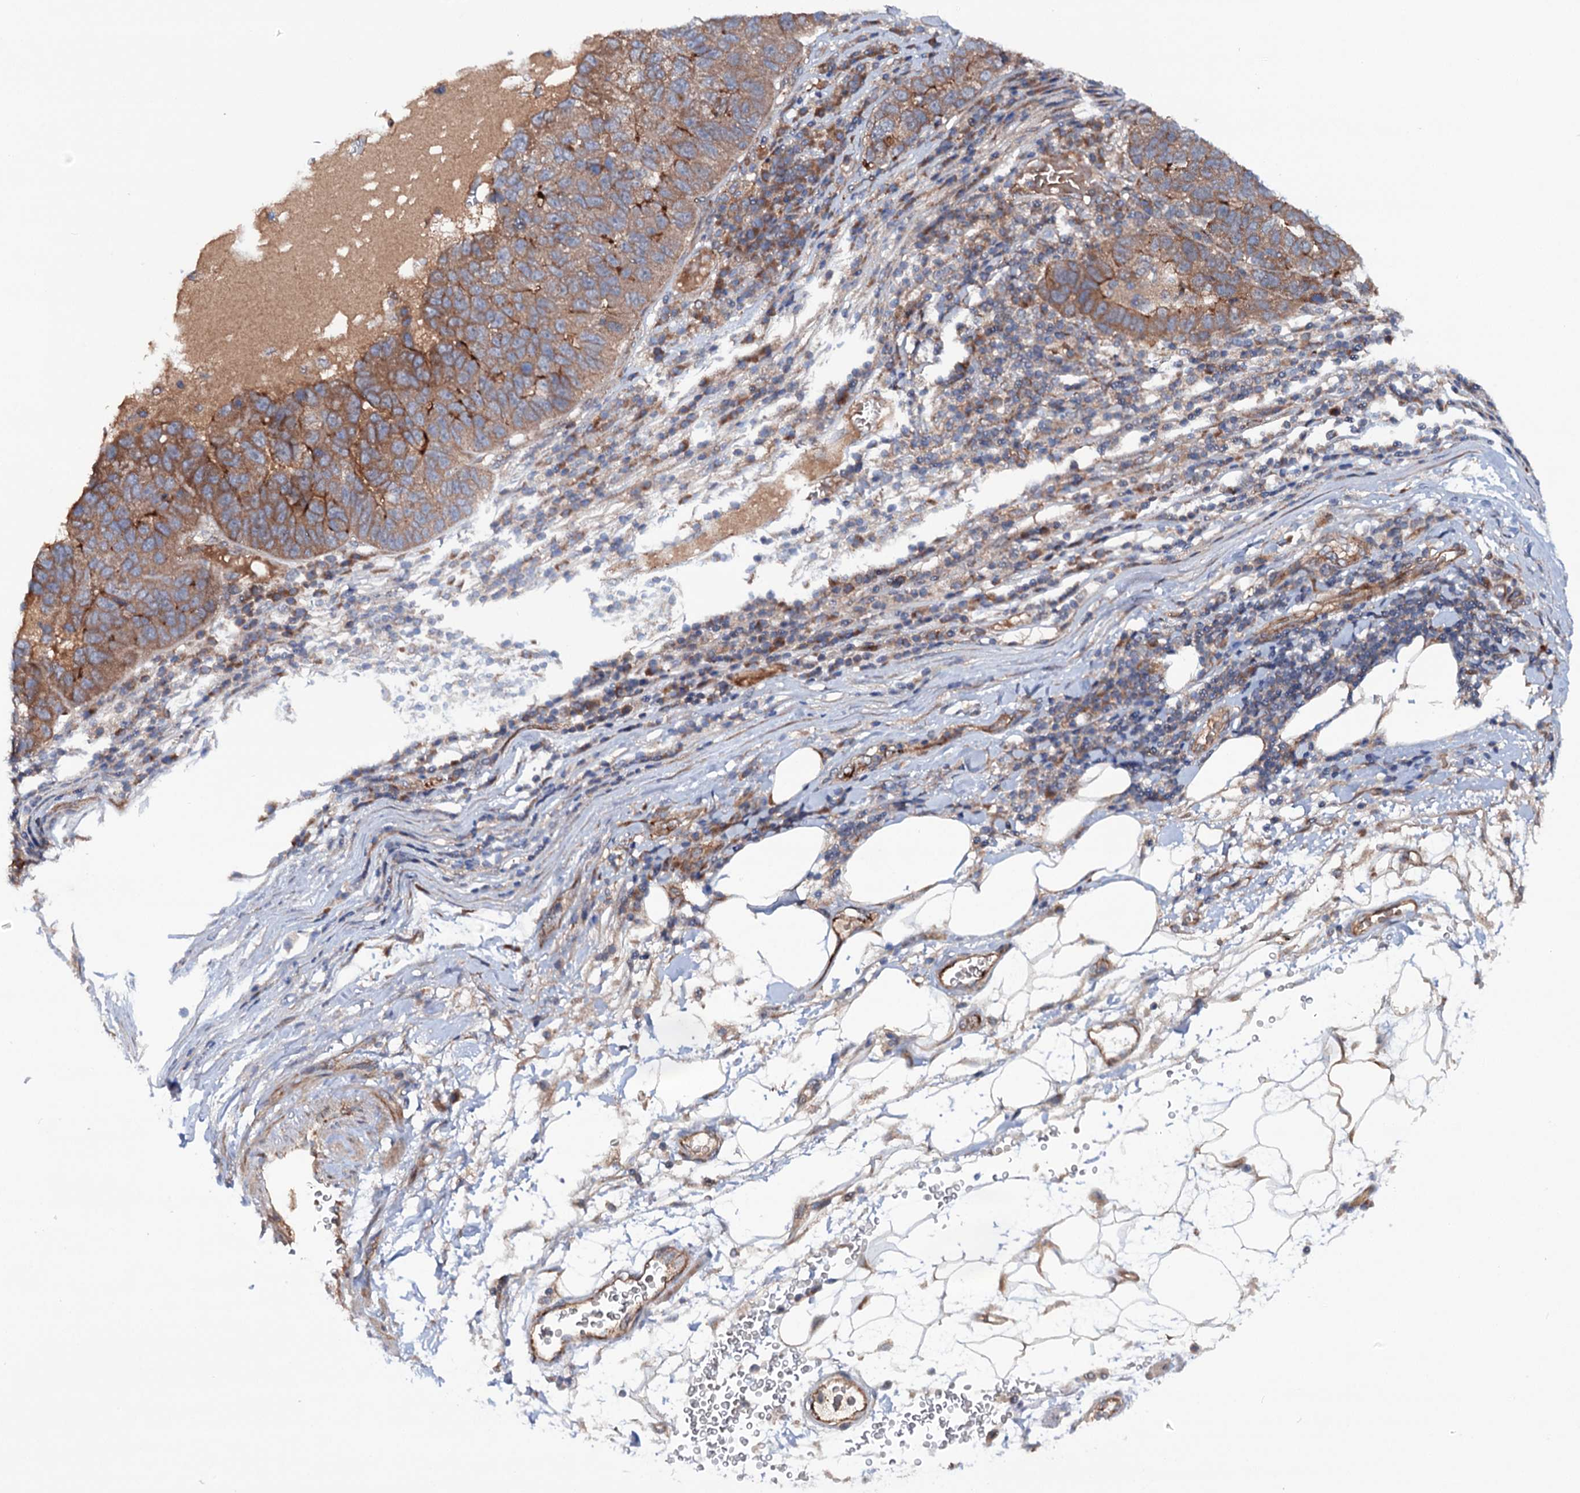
{"staining": {"intensity": "moderate", "quantity": ">75%", "location": "cytoplasmic/membranous"}, "tissue": "pancreatic cancer", "cell_type": "Tumor cells", "image_type": "cancer", "snomed": [{"axis": "morphology", "description": "Adenocarcinoma, NOS"}, {"axis": "topography", "description": "Pancreas"}], "caption": "Immunohistochemistry (DAB) staining of pancreatic adenocarcinoma shows moderate cytoplasmic/membranous protein staining in approximately >75% of tumor cells.", "gene": "ADGRG4", "patient": {"sex": "female", "age": 61}}